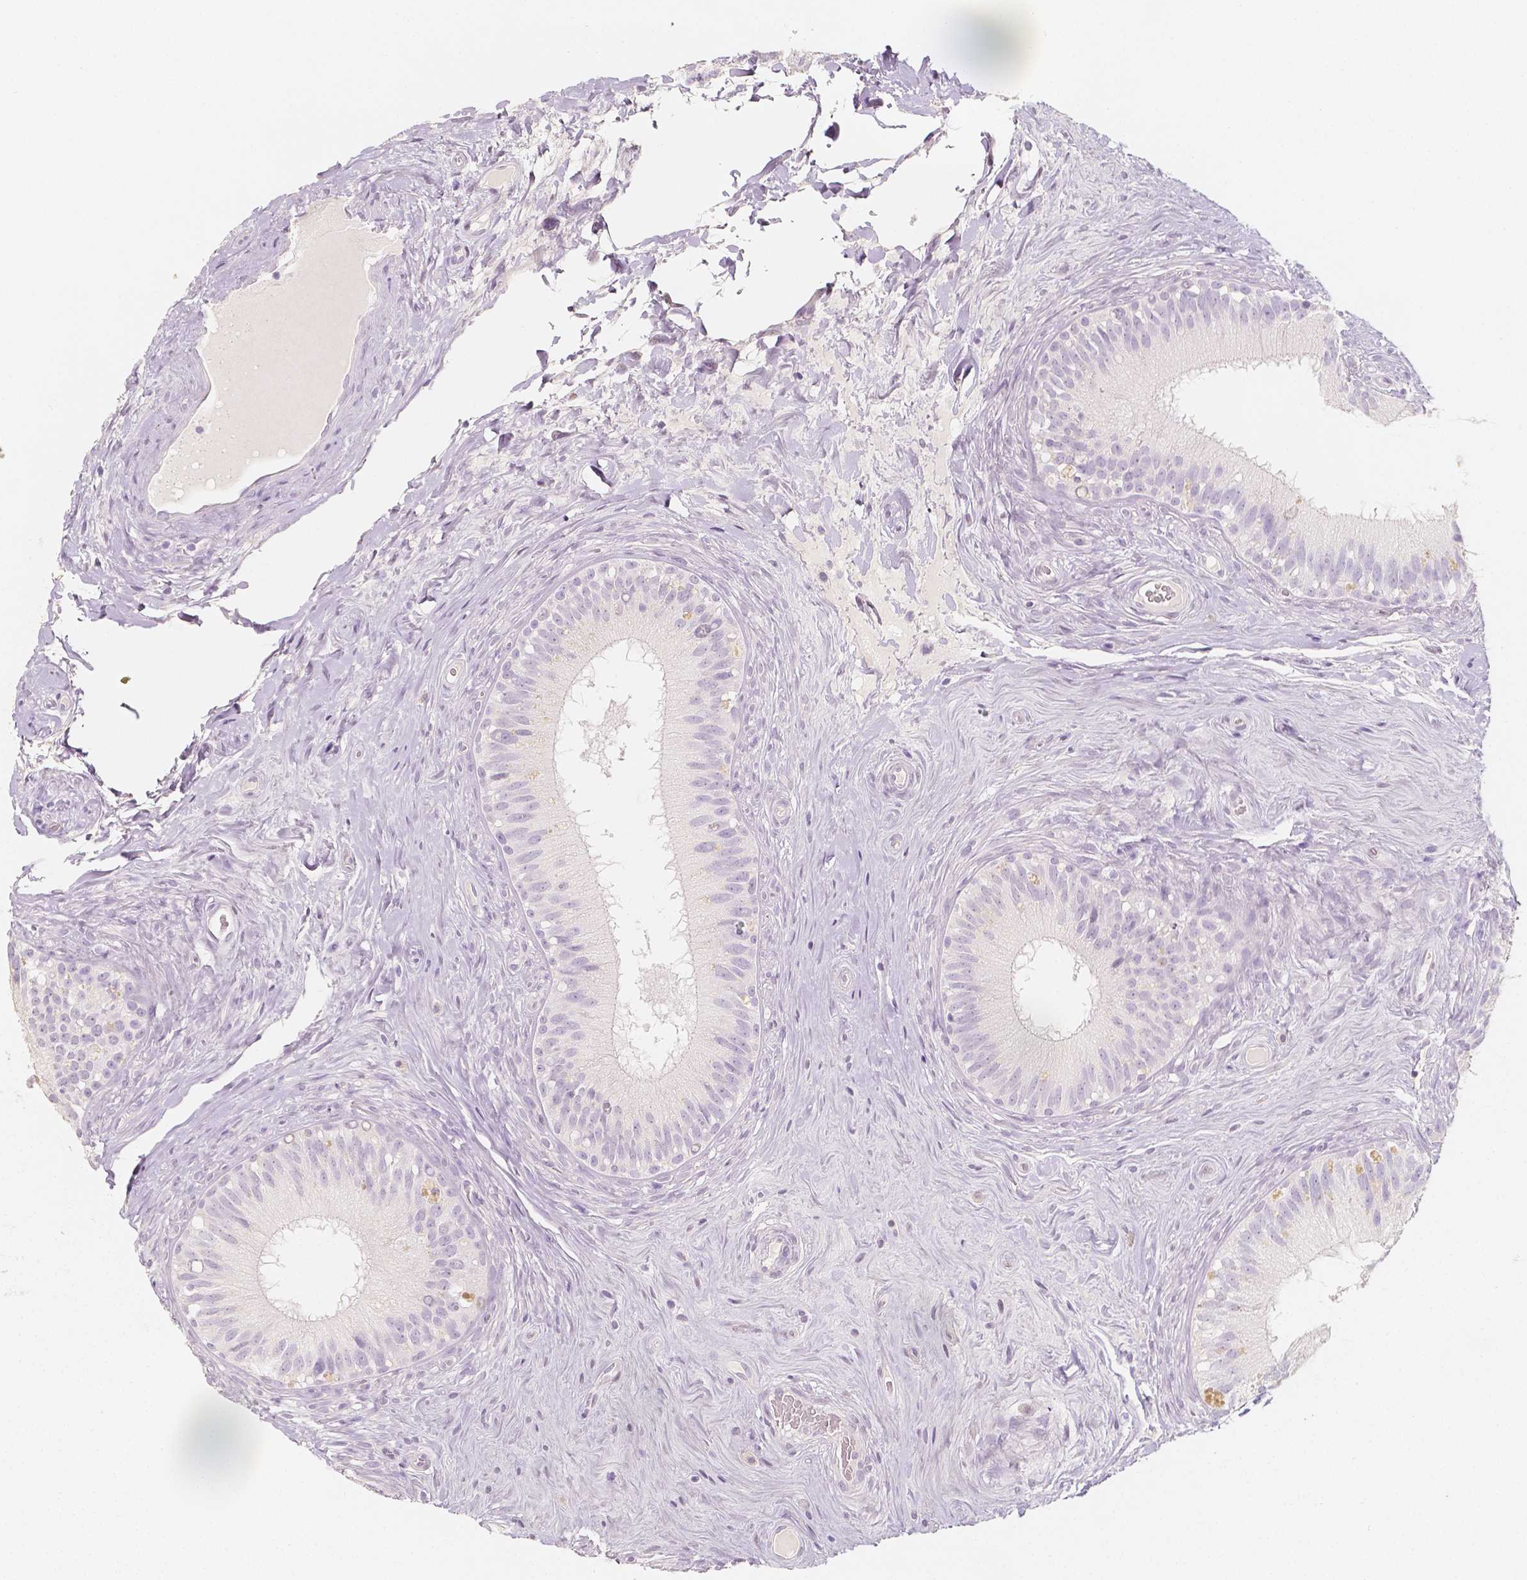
{"staining": {"intensity": "negative", "quantity": "none", "location": "none"}, "tissue": "epididymis", "cell_type": "Glandular cells", "image_type": "normal", "snomed": [{"axis": "morphology", "description": "Normal tissue, NOS"}, {"axis": "topography", "description": "Epididymis"}], "caption": "Immunohistochemistry image of benign human epididymis stained for a protein (brown), which reveals no staining in glandular cells. (DAB IHC visualized using brightfield microscopy, high magnification).", "gene": "NECAB2", "patient": {"sex": "male", "age": 59}}